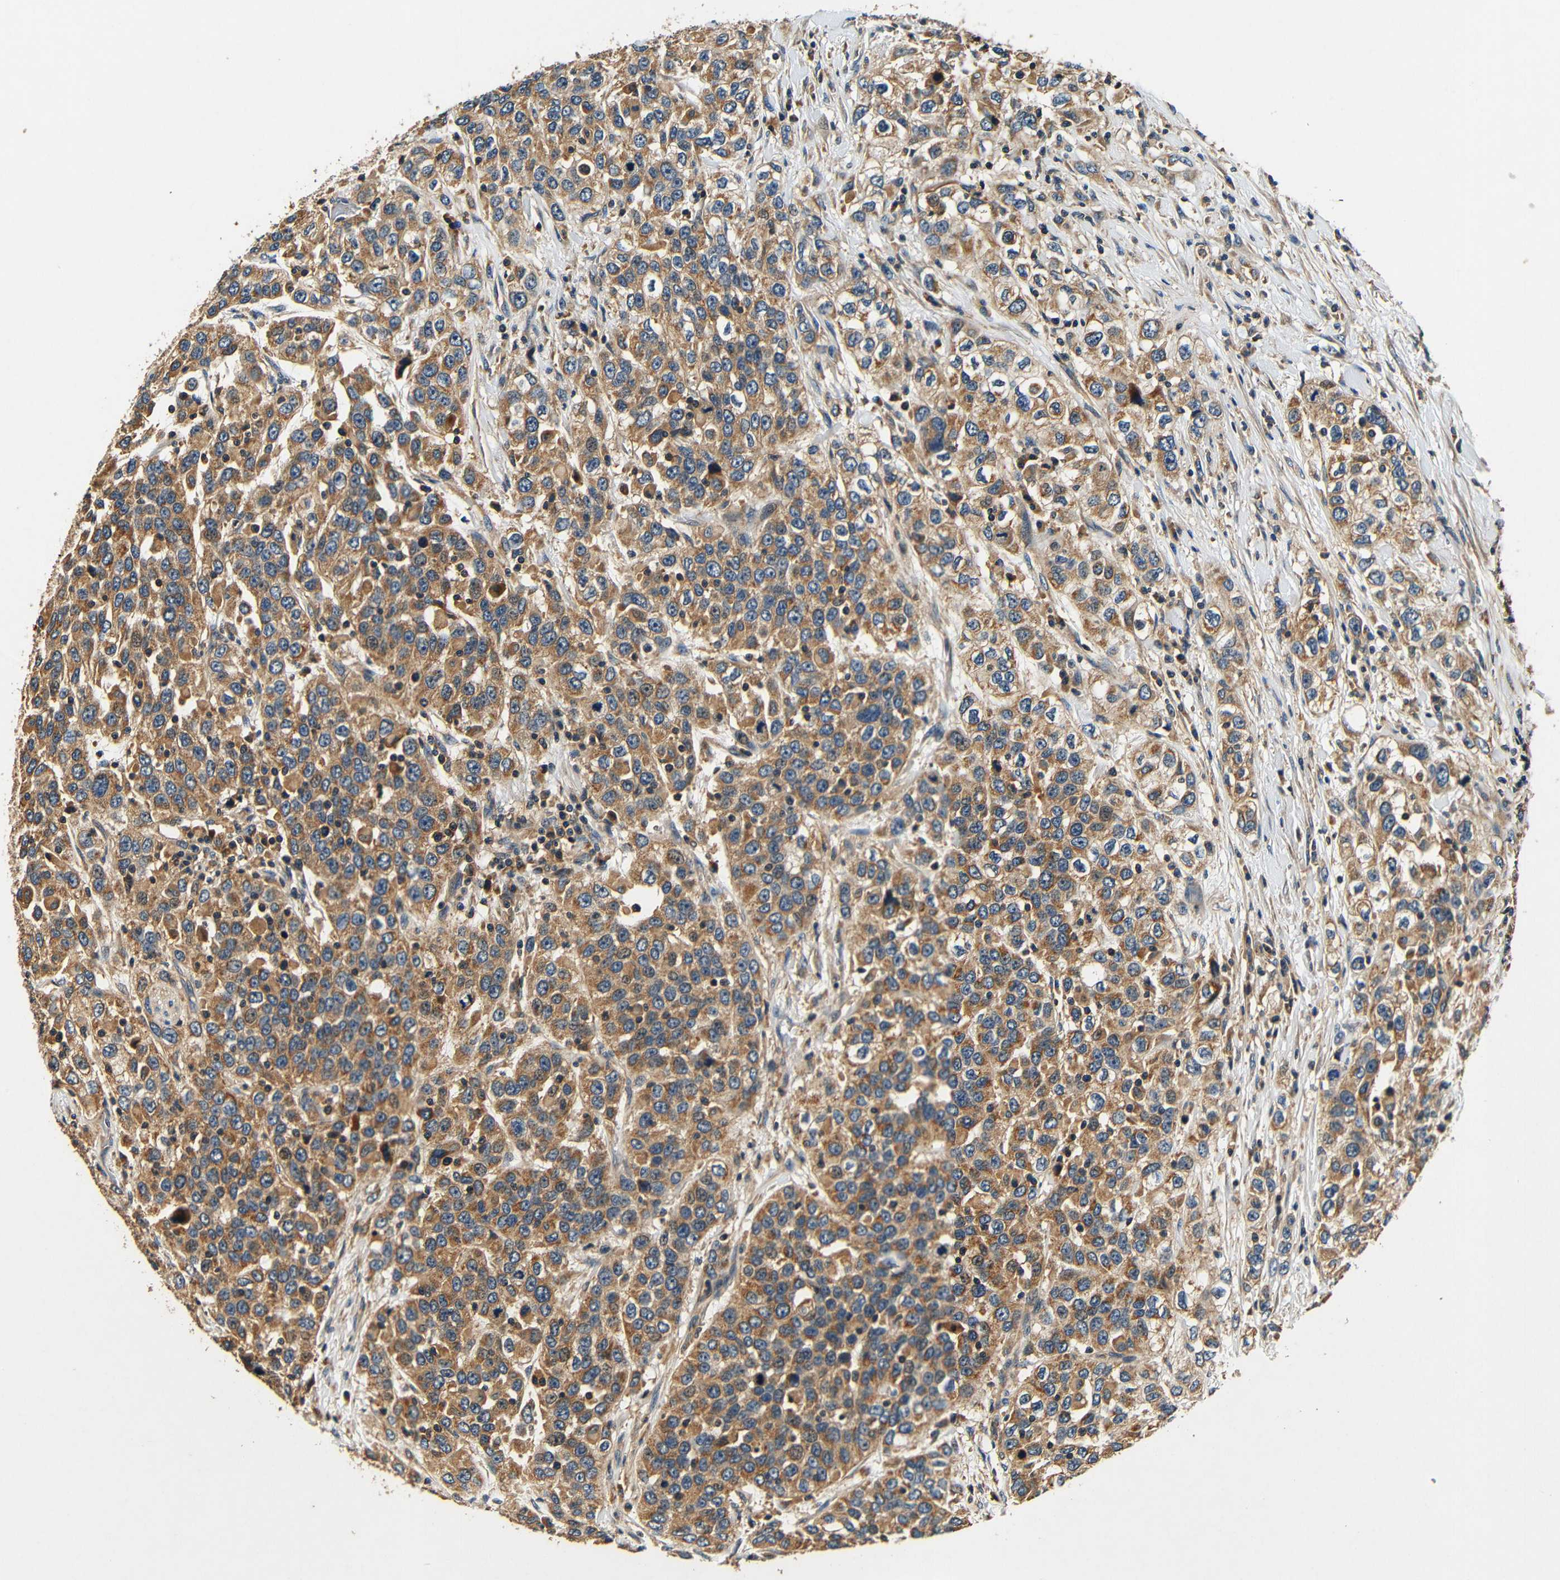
{"staining": {"intensity": "moderate", "quantity": ">75%", "location": "cytoplasmic/membranous"}, "tissue": "urothelial cancer", "cell_type": "Tumor cells", "image_type": "cancer", "snomed": [{"axis": "morphology", "description": "Urothelial carcinoma, High grade"}, {"axis": "topography", "description": "Urinary bladder"}], "caption": "Brown immunohistochemical staining in urothelial cancer demonstrates moderate cytoplasmic/membranous staining in about >75% of tumor cells.", "gene": "MTX1", "patient": {"sex": "female", "age": 80}}